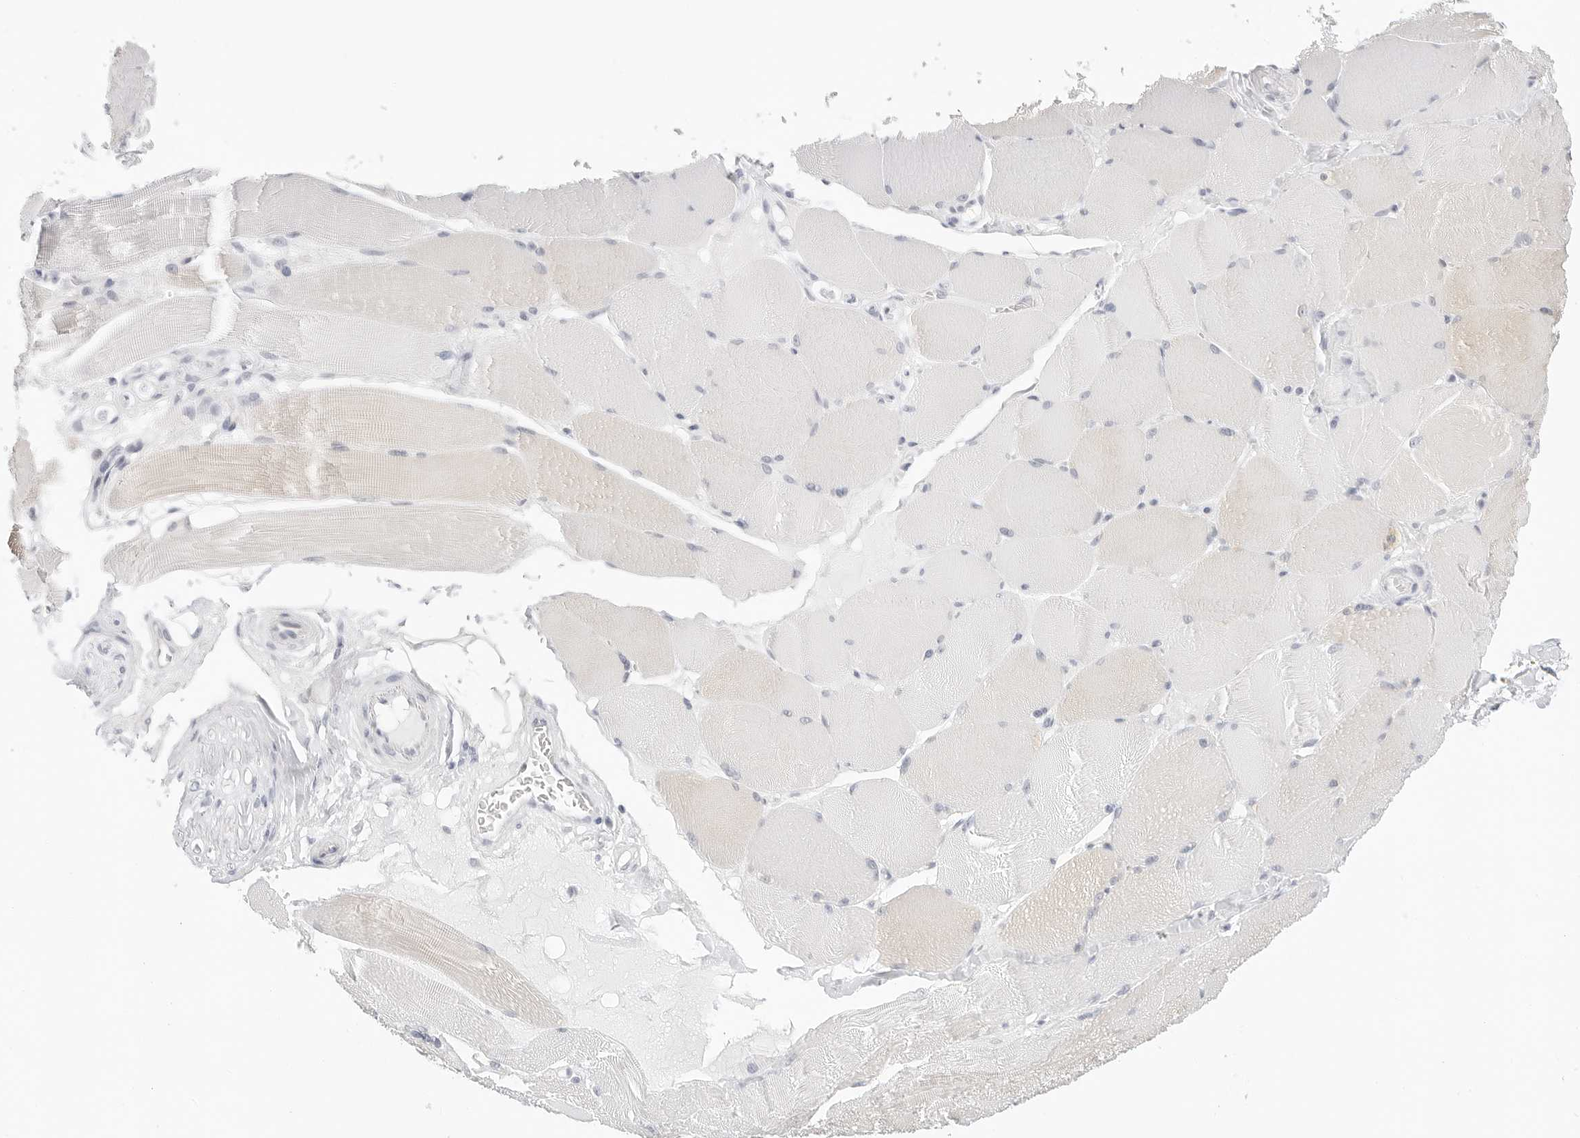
{"staining": {"intensity": "weak", "quantity": "<25%", "location": "cytoplasmic/membranous"}, "tissue": "skeletal muscle", "cell_type": "Myocytes", "image_type": "normal", "snomed": [{"axis": "morphology", "description": "Normal tissue, NOS"}, {"axis": "topography", "description": "Skin"}, {"axis": "topography", "description": "Skeletal muscle"}], "caption": "This is an immunohistochemistry image of benign skeletal muscle. There is no staining in myocytes.", "gene": "HMGCS2", "patient": {"sex": "male", "age": 83}}